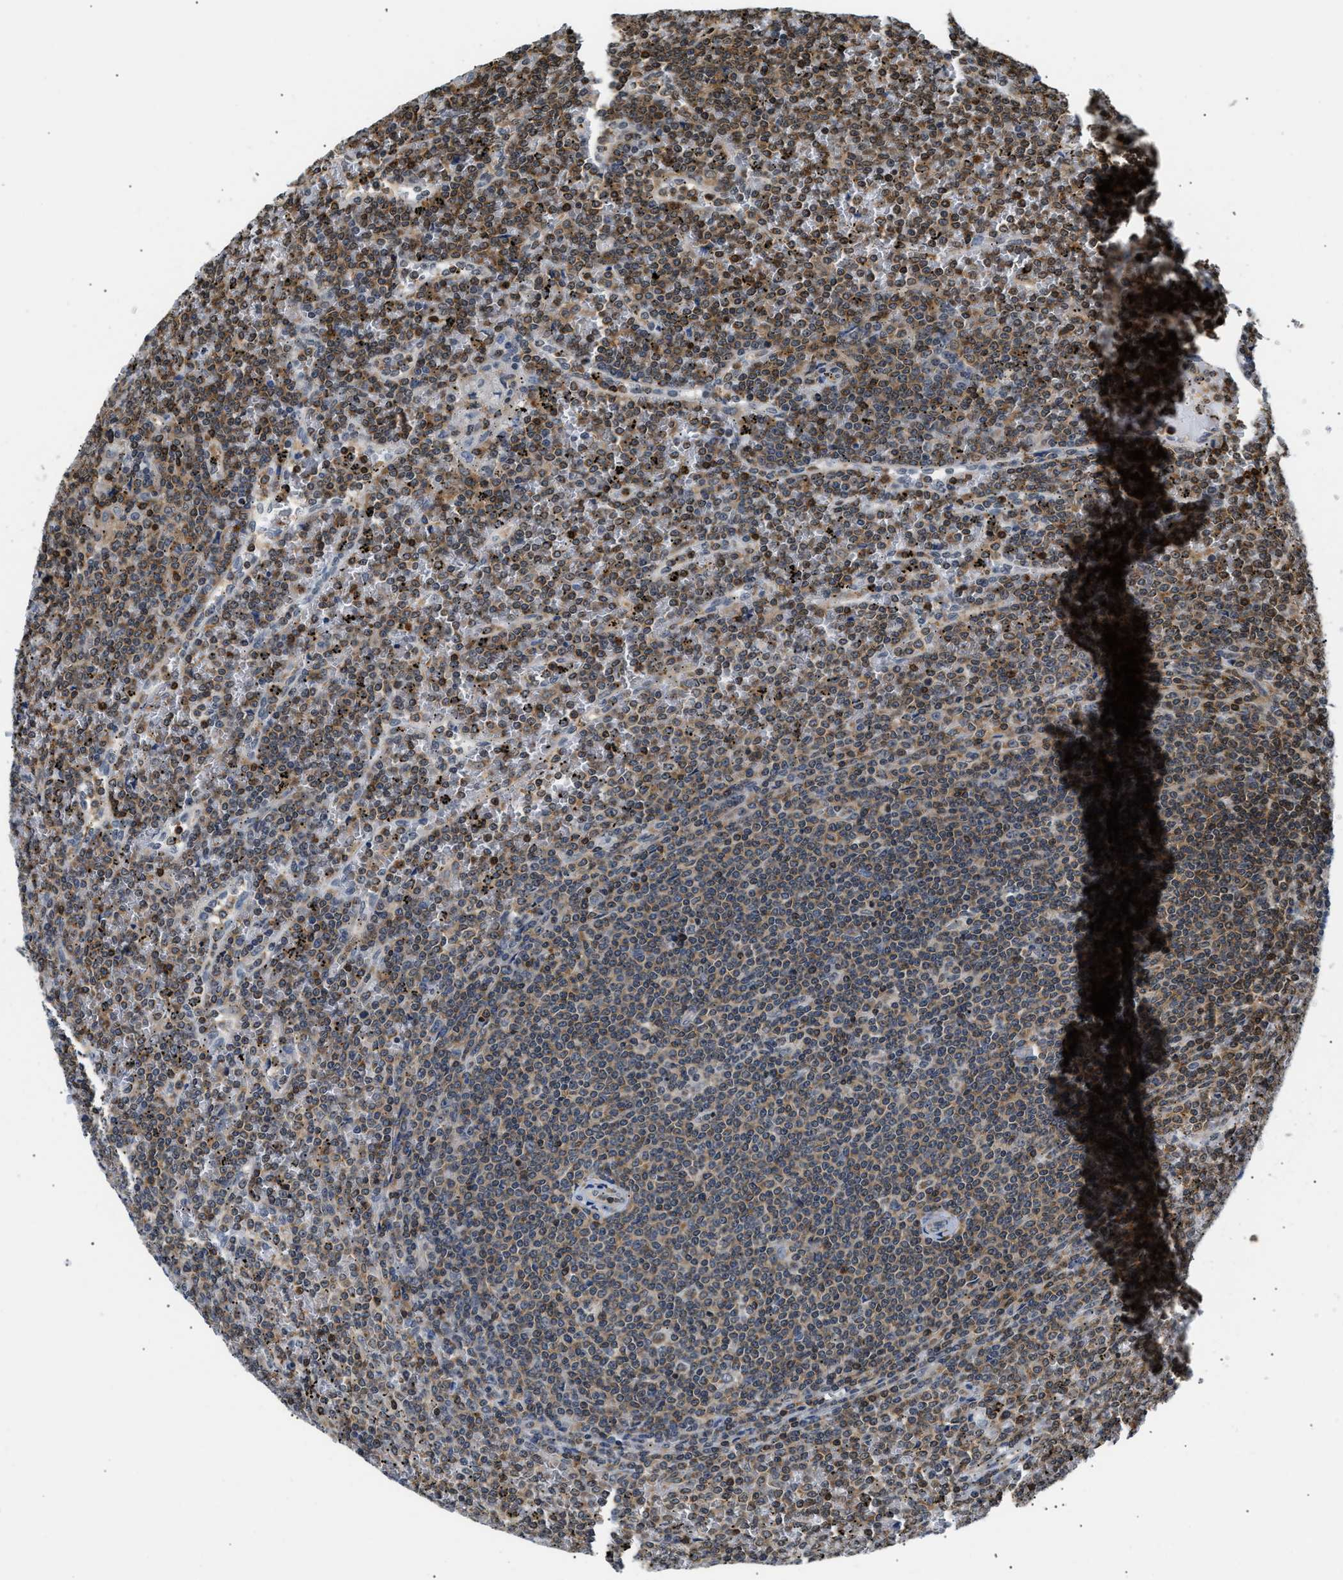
{"staining": {"intensity": "weak", "quantity": ">75%", "location": "cytoplasmic/membranous"}, "tissue": "lymphoma", "cell_type": "Tumor cells", "image_type": "cancer", "snomed": [{"axis": "morphology", "description": "Malignant lymphoma, non-Hodgkin's type, Low grade"}, {"axis": "topography", "description": "Spleen"}], "caption": "Weak cytoplasmic/membranous expression for a protein is present in approximately >75% of tumor cells of lymphoma using immunohistochemistry (IHC).", "gene": "STK10", "patient": {"sex": "female", "age": 19}}